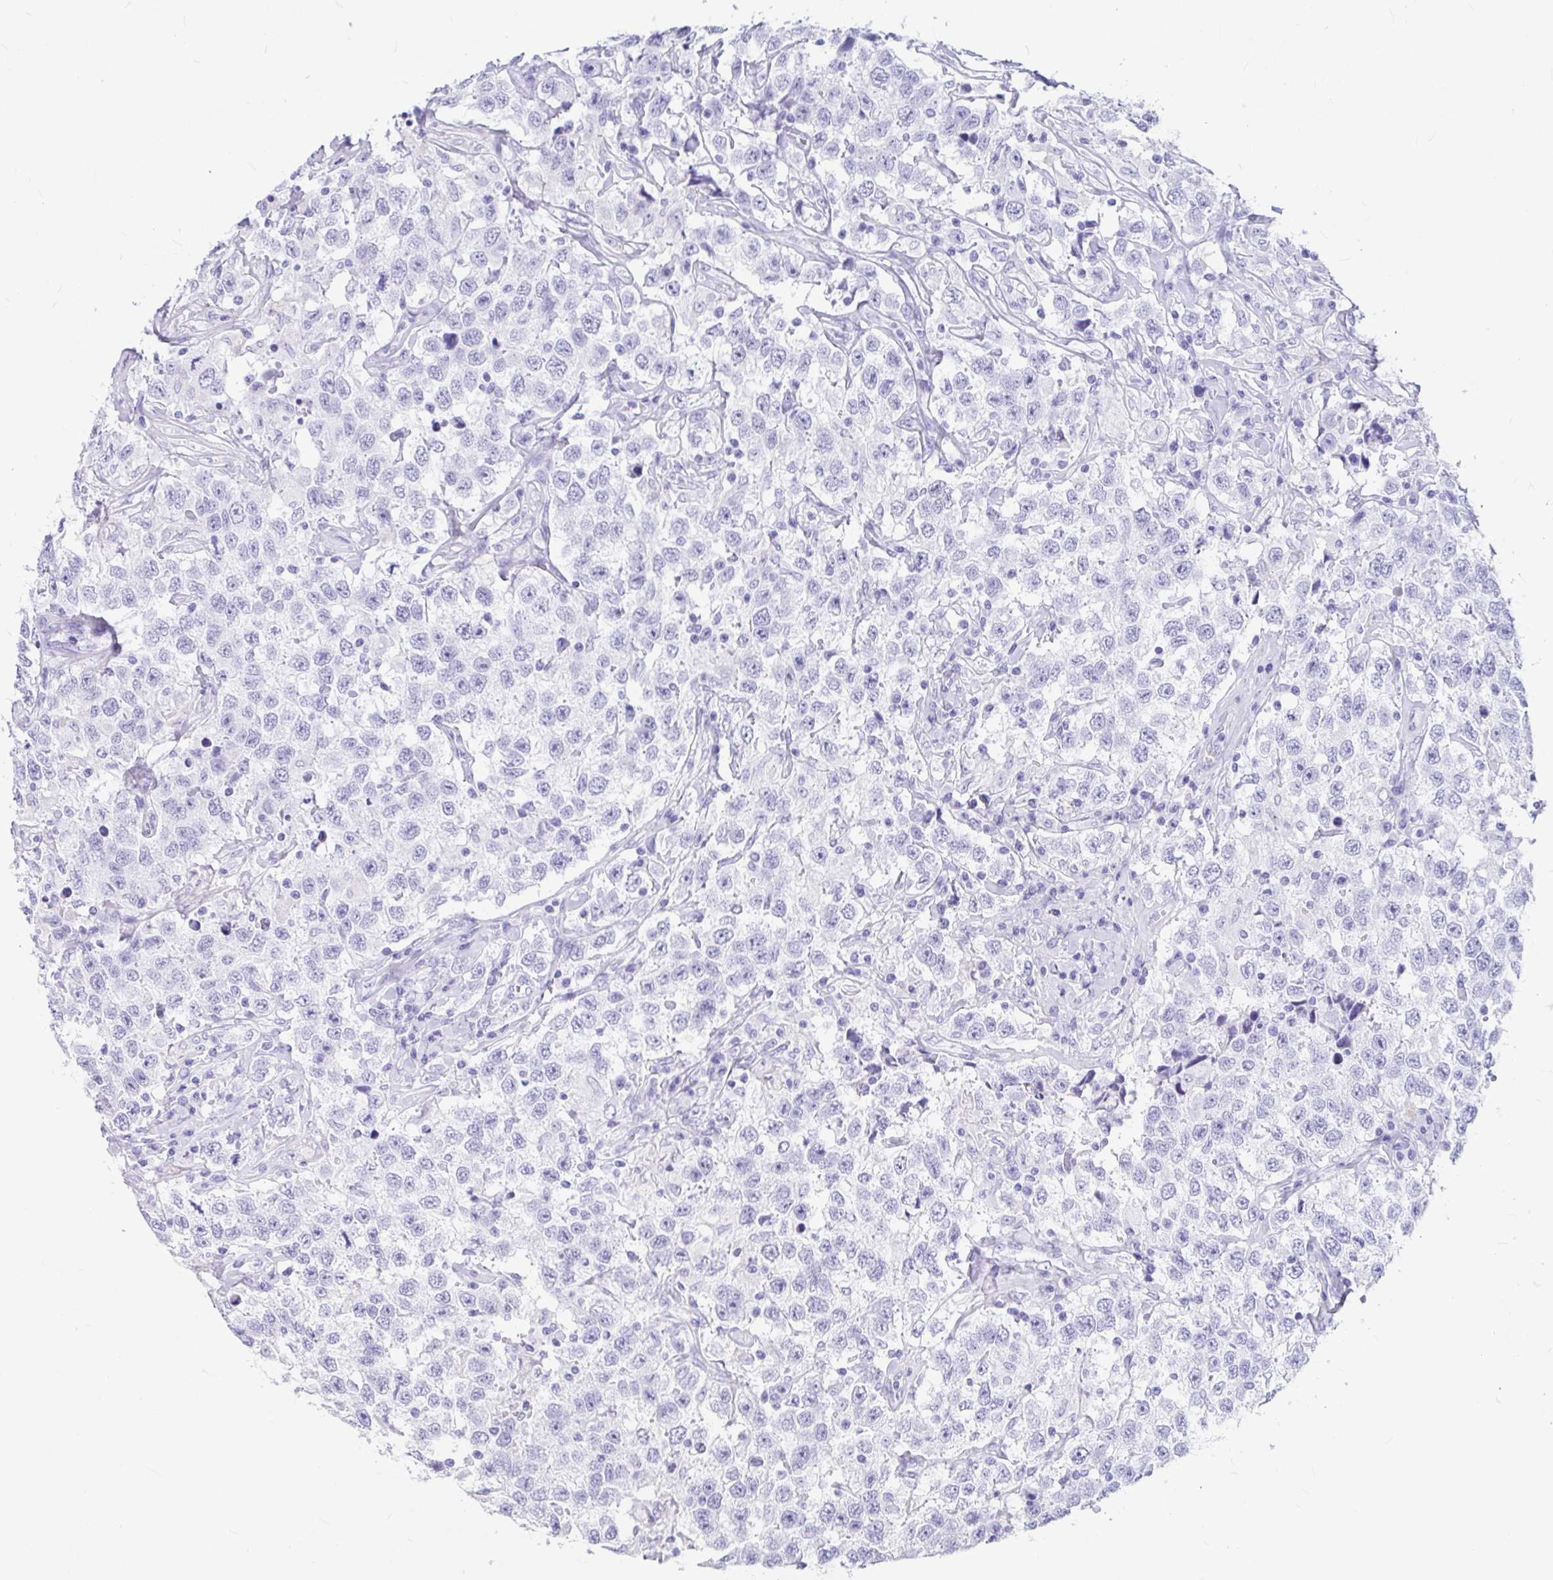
{"staining": {"intensity": "negative", "quantity": "none", "location": "none"}, "tissue": "testis cancer", "cell_type": "Tumor cells", "image_type": "cancer", "snomed": [{"axis": "morphology", "description": "Seminoma, NOS"}, {"axis": "topography", "description": "Testis"}], "caption": "Immunohistochemistry (IHC) image of seminoma (testis) stained for a protein (brown), which reveals no staining in tumor cells. (DAB (3,3'-diaminobenzidine) immunohistochemistry visualized using brightfield microscopy, high magnification).", "gene": "OR5J2", "patient": {"sex": "male", "age": 41}}